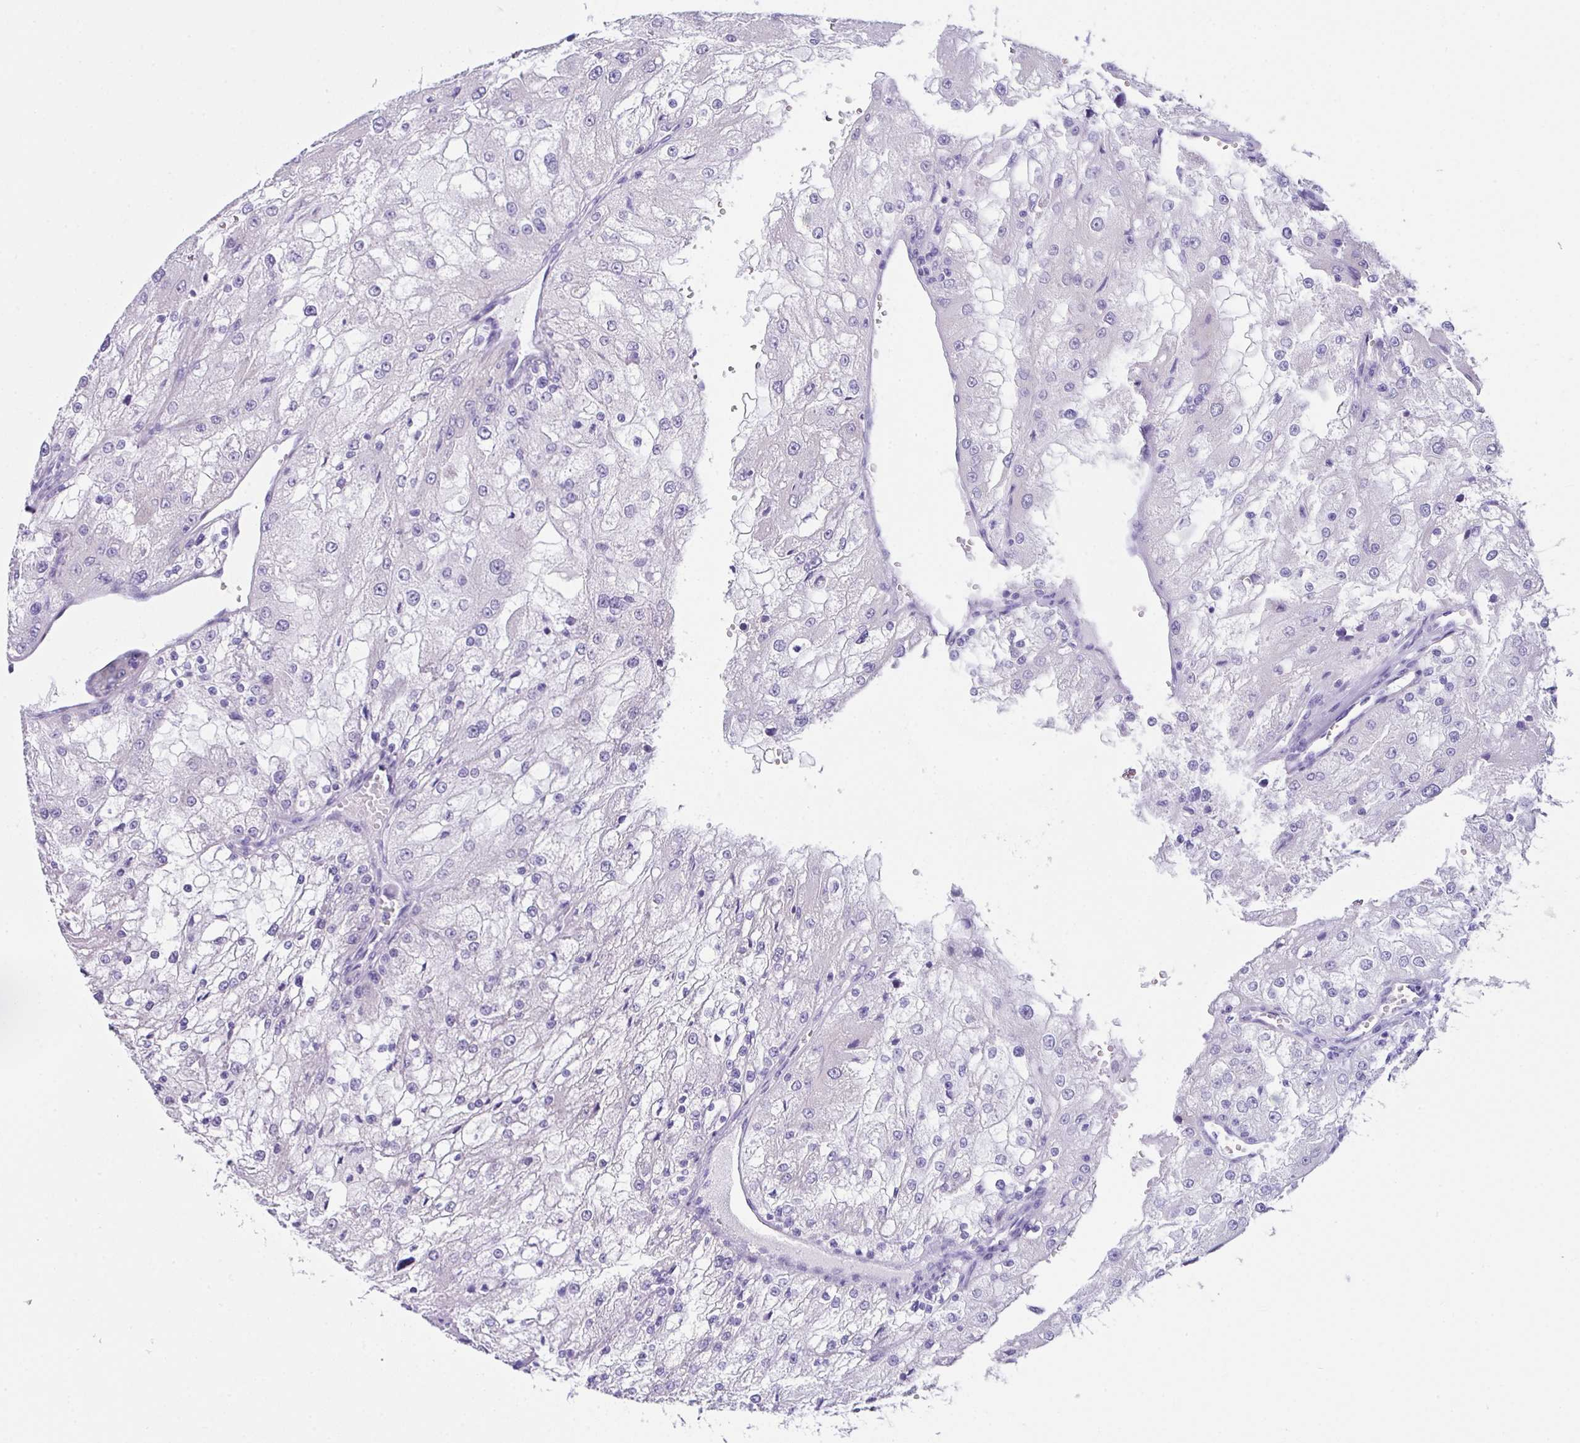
{"staining": {"intensity": "negative", "quantity": "none", "location": "none"}, "tissue": "renal cancer", "cell_type": "Tumor cells", "image_type": "cancer", "snomed": [{"axis": "morphology", "description": "Adenocarcinoma, NOS"}, {"axis": "topography", "description": "Kidney"}], "caption": "This is an immunohistochemistry (IHC) photomicrograph of human renal cancer (adenocarcinoma). There is no expression in tumor cells.", "gene": "LGALS4", "patient": {"sex": "female", "age": 74}}